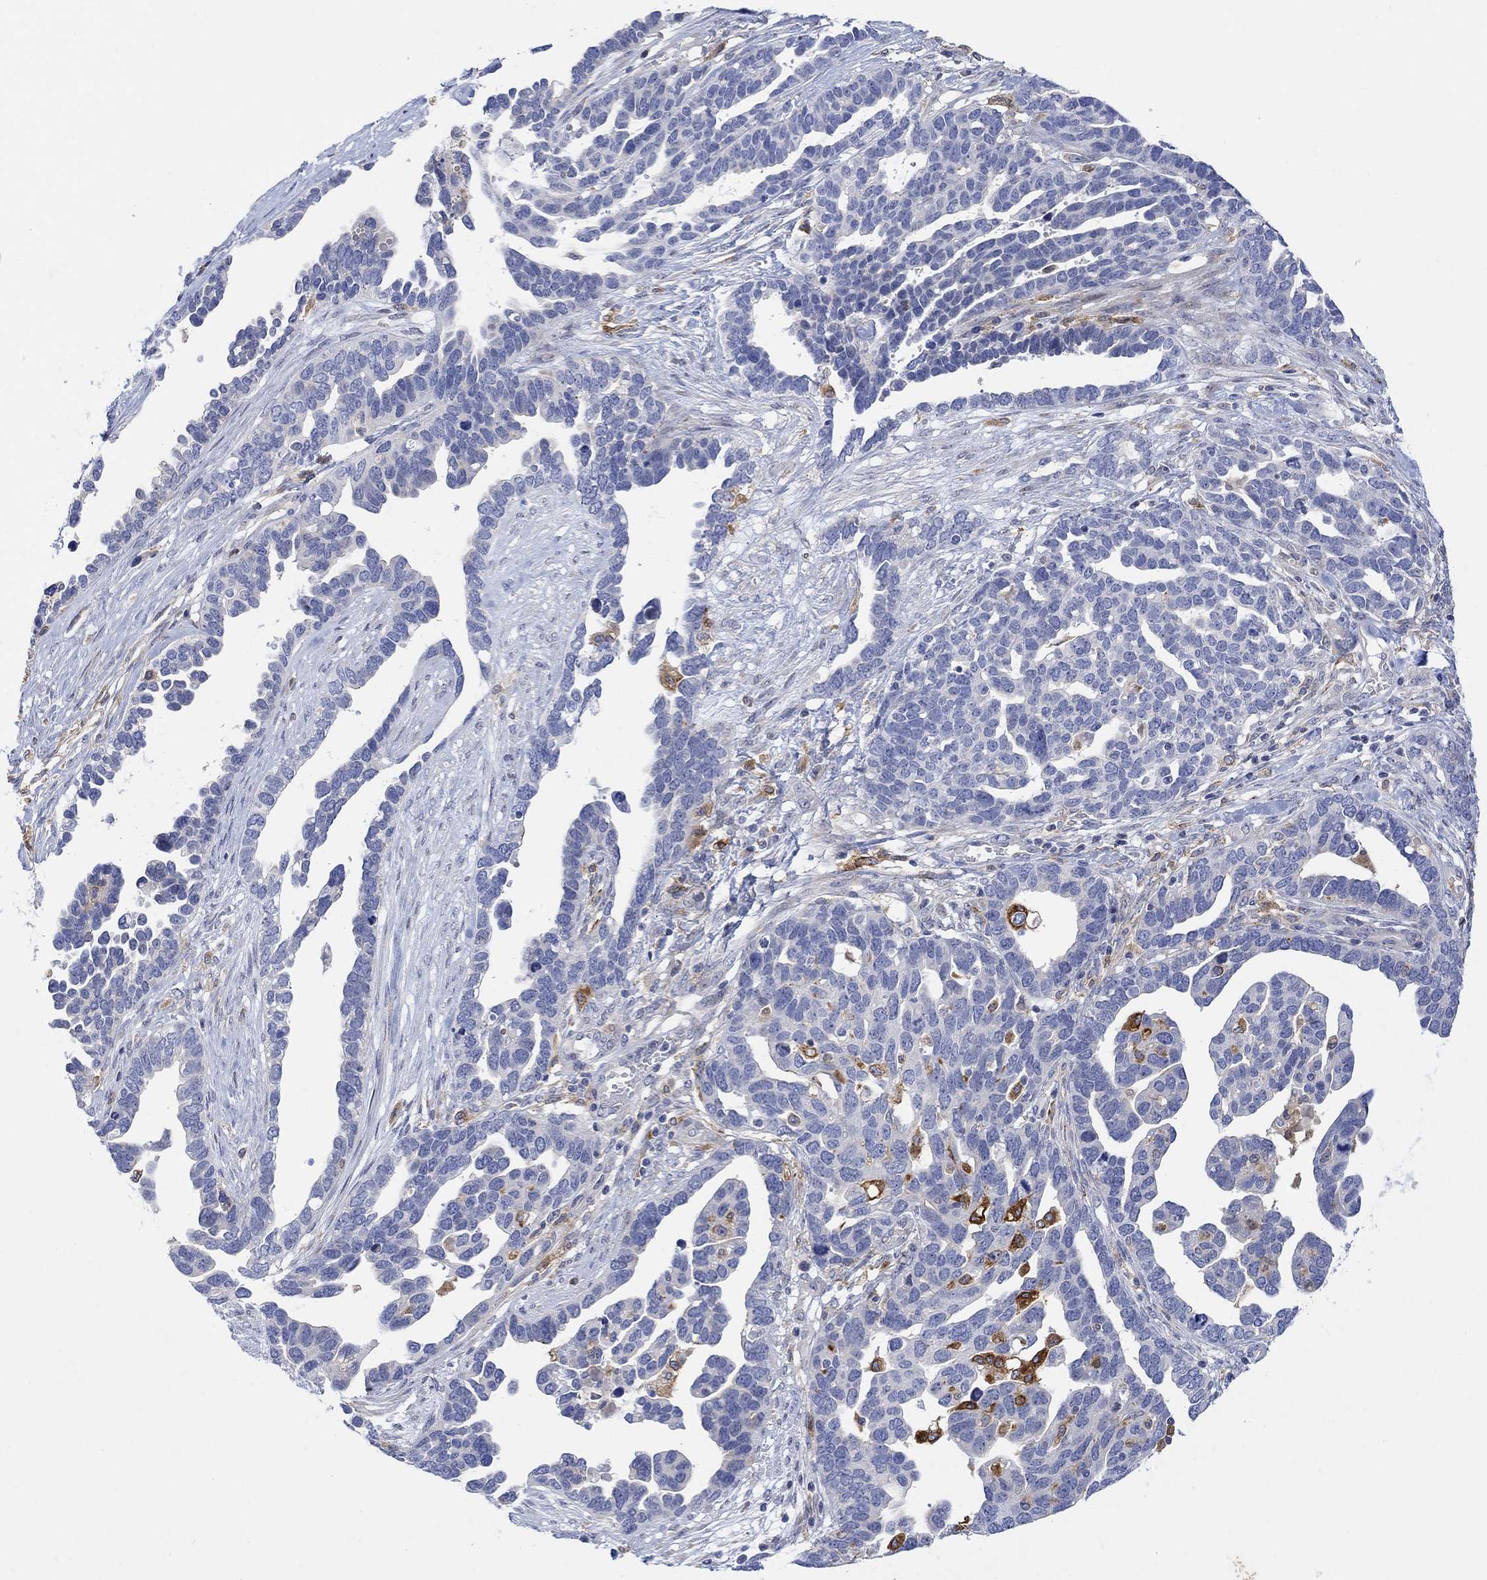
{"staining": {"intensity": "negative", "quantity": "none", "location": "none"}, "tissue": "ovarian cancer", "cell_type": "Tumor cells", "image_type": "cancer", "snomed": [{"axis": "morphology", "description": "Cystadenocarcinoma, serous, NOS"}, {"axis": "topography", "description": "Ovary"}], "caption": "IHC of ovarian cancer displays no staining in tumor cells.", "gene": "ACSL1", "patient": {"sex": "female", "age": 54}}